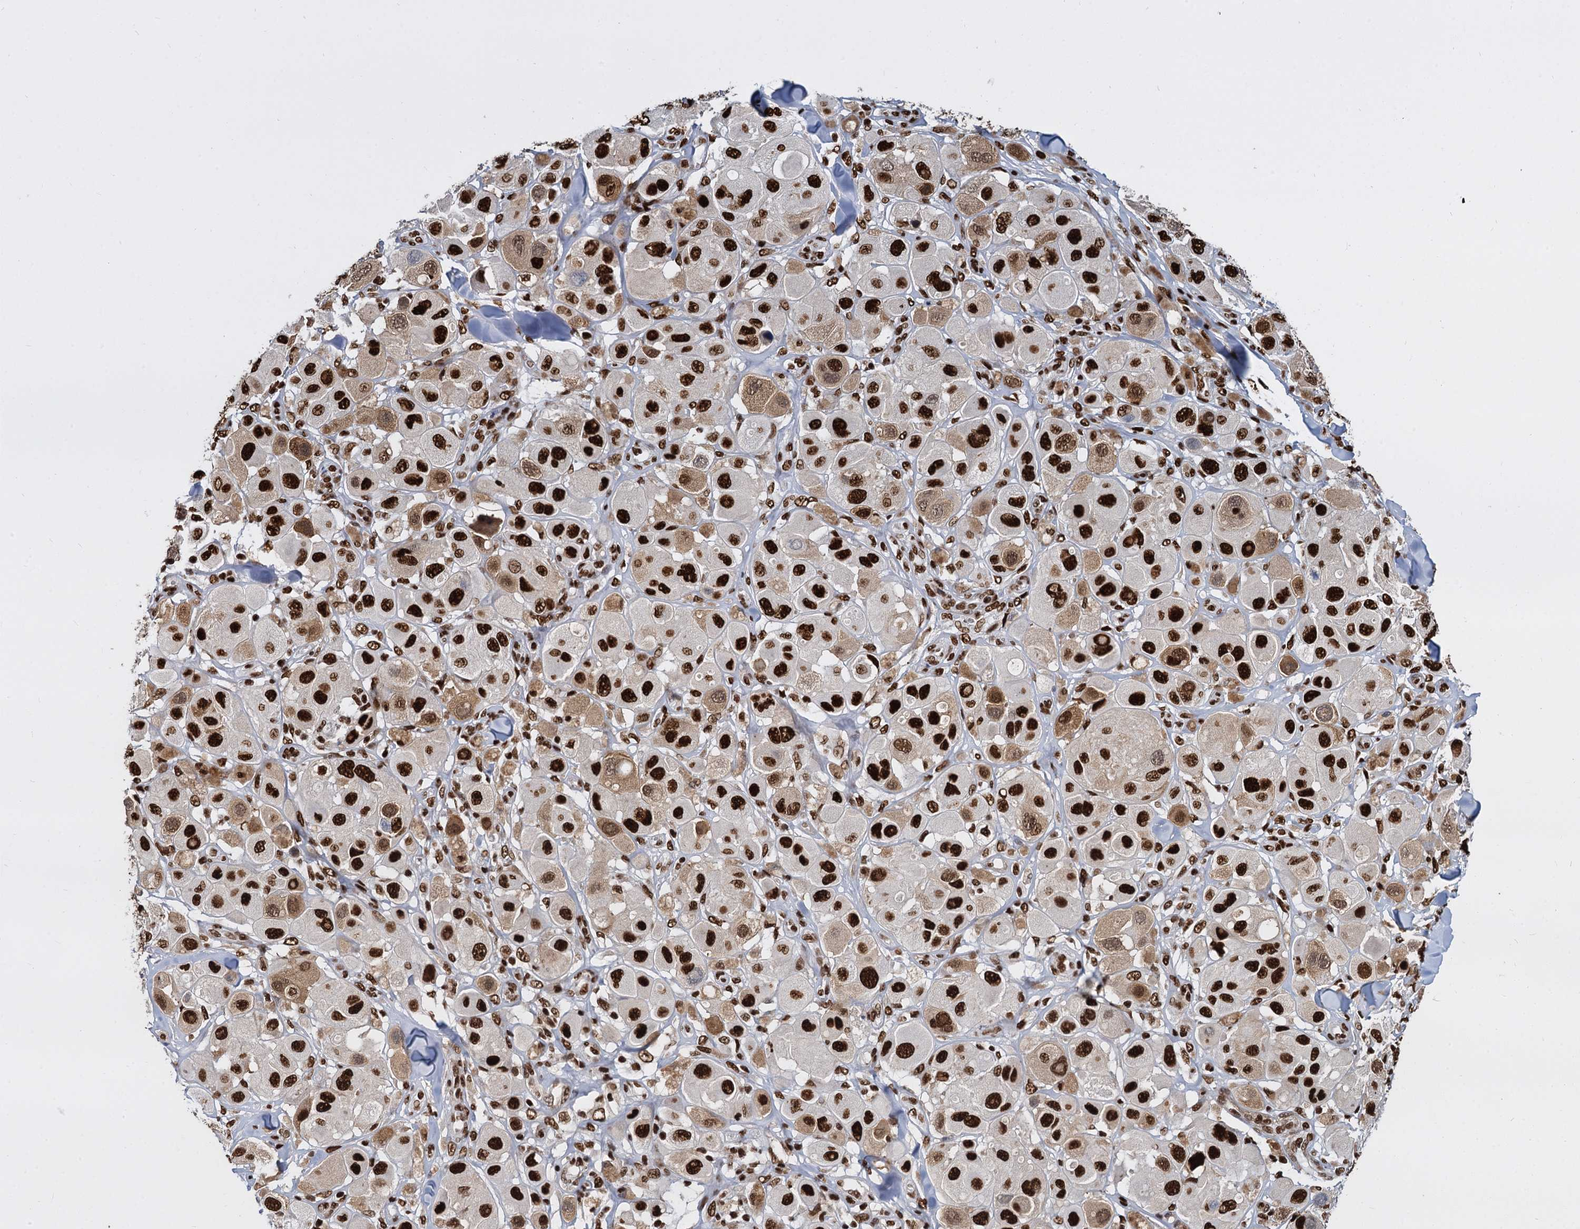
{"staining": {"intensity": "strong", "quantity": ">75%", "location": "nuclear"}, "tissue": "melanoma", "cell_type": "Tumor cells", "image_type": "cancer", "snomed": [{"axis": "morphology", "description": "Malignant melanoma, Metastatic site"}, {"axis": "topography", "description": "Skin"}], "caption": "Immunohistochemistry (IHC) photomicrograph of human melanoma stained for a protein (brown), which exhibits high levels of strong nuclear staining in about >75% of tumor cells.", "gene": "DCPS", "patient": {"sex": "male", "age": 41}}